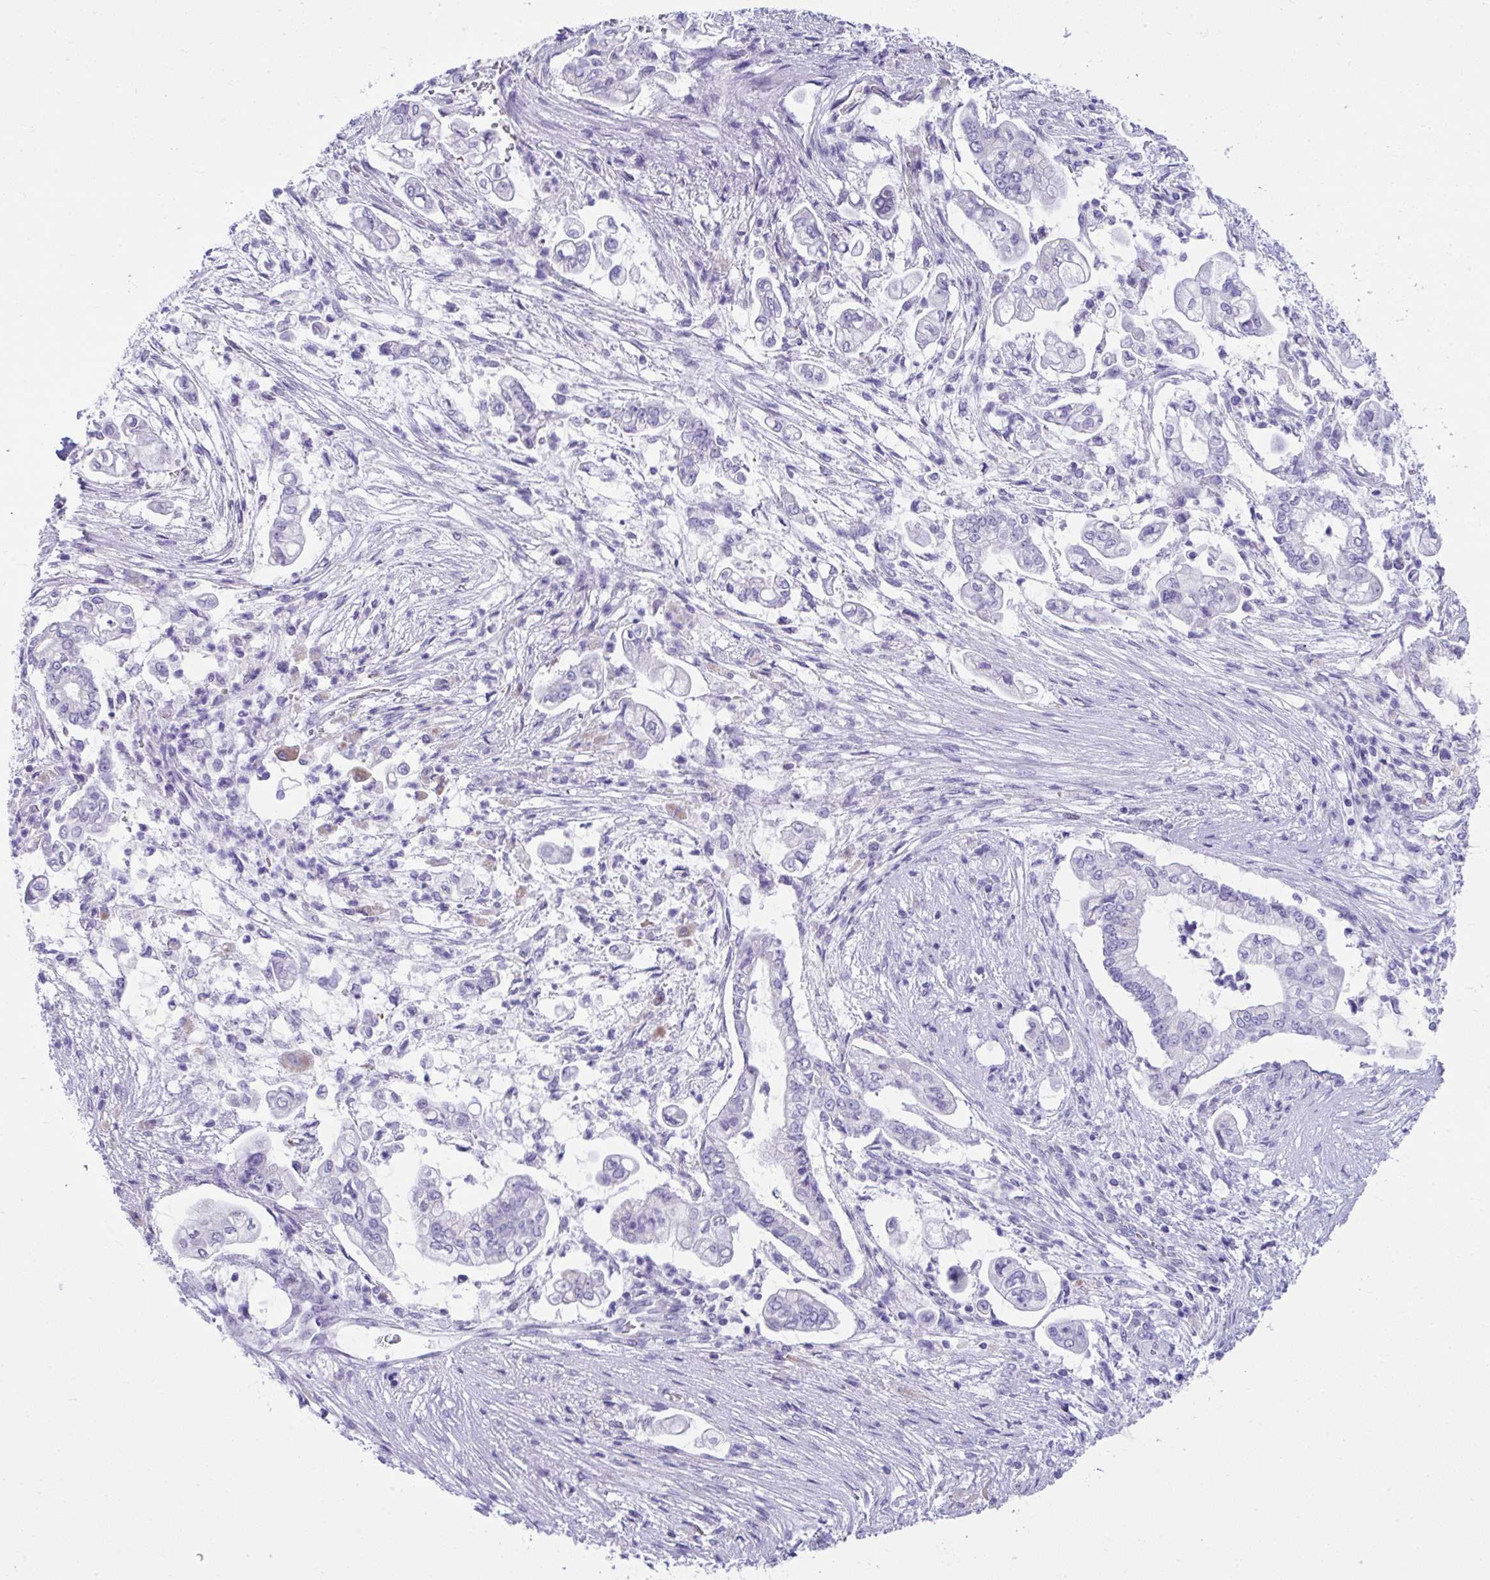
{"staining": {"intensity": "negative", "quantity": "none", "location": "none"}, "tissue": "pancreatic cancer", "cell_type": "Tumor cells", "image_type": "cancer", "snomed": [{"axis": "morphology", "description": "Adenocarcinoma, NOS"}, {"axis": "topography", "description": "Pancreas"}], "caption": "High power microscopy histopathology image of an immunohistochemistry (IHC) histopathology image of pancreatic cancer (adenocarcinoma), revealing no significant expression in tumor cells.", "gene": "ISL1", "patient": {"sex": "female", "age": 69}}